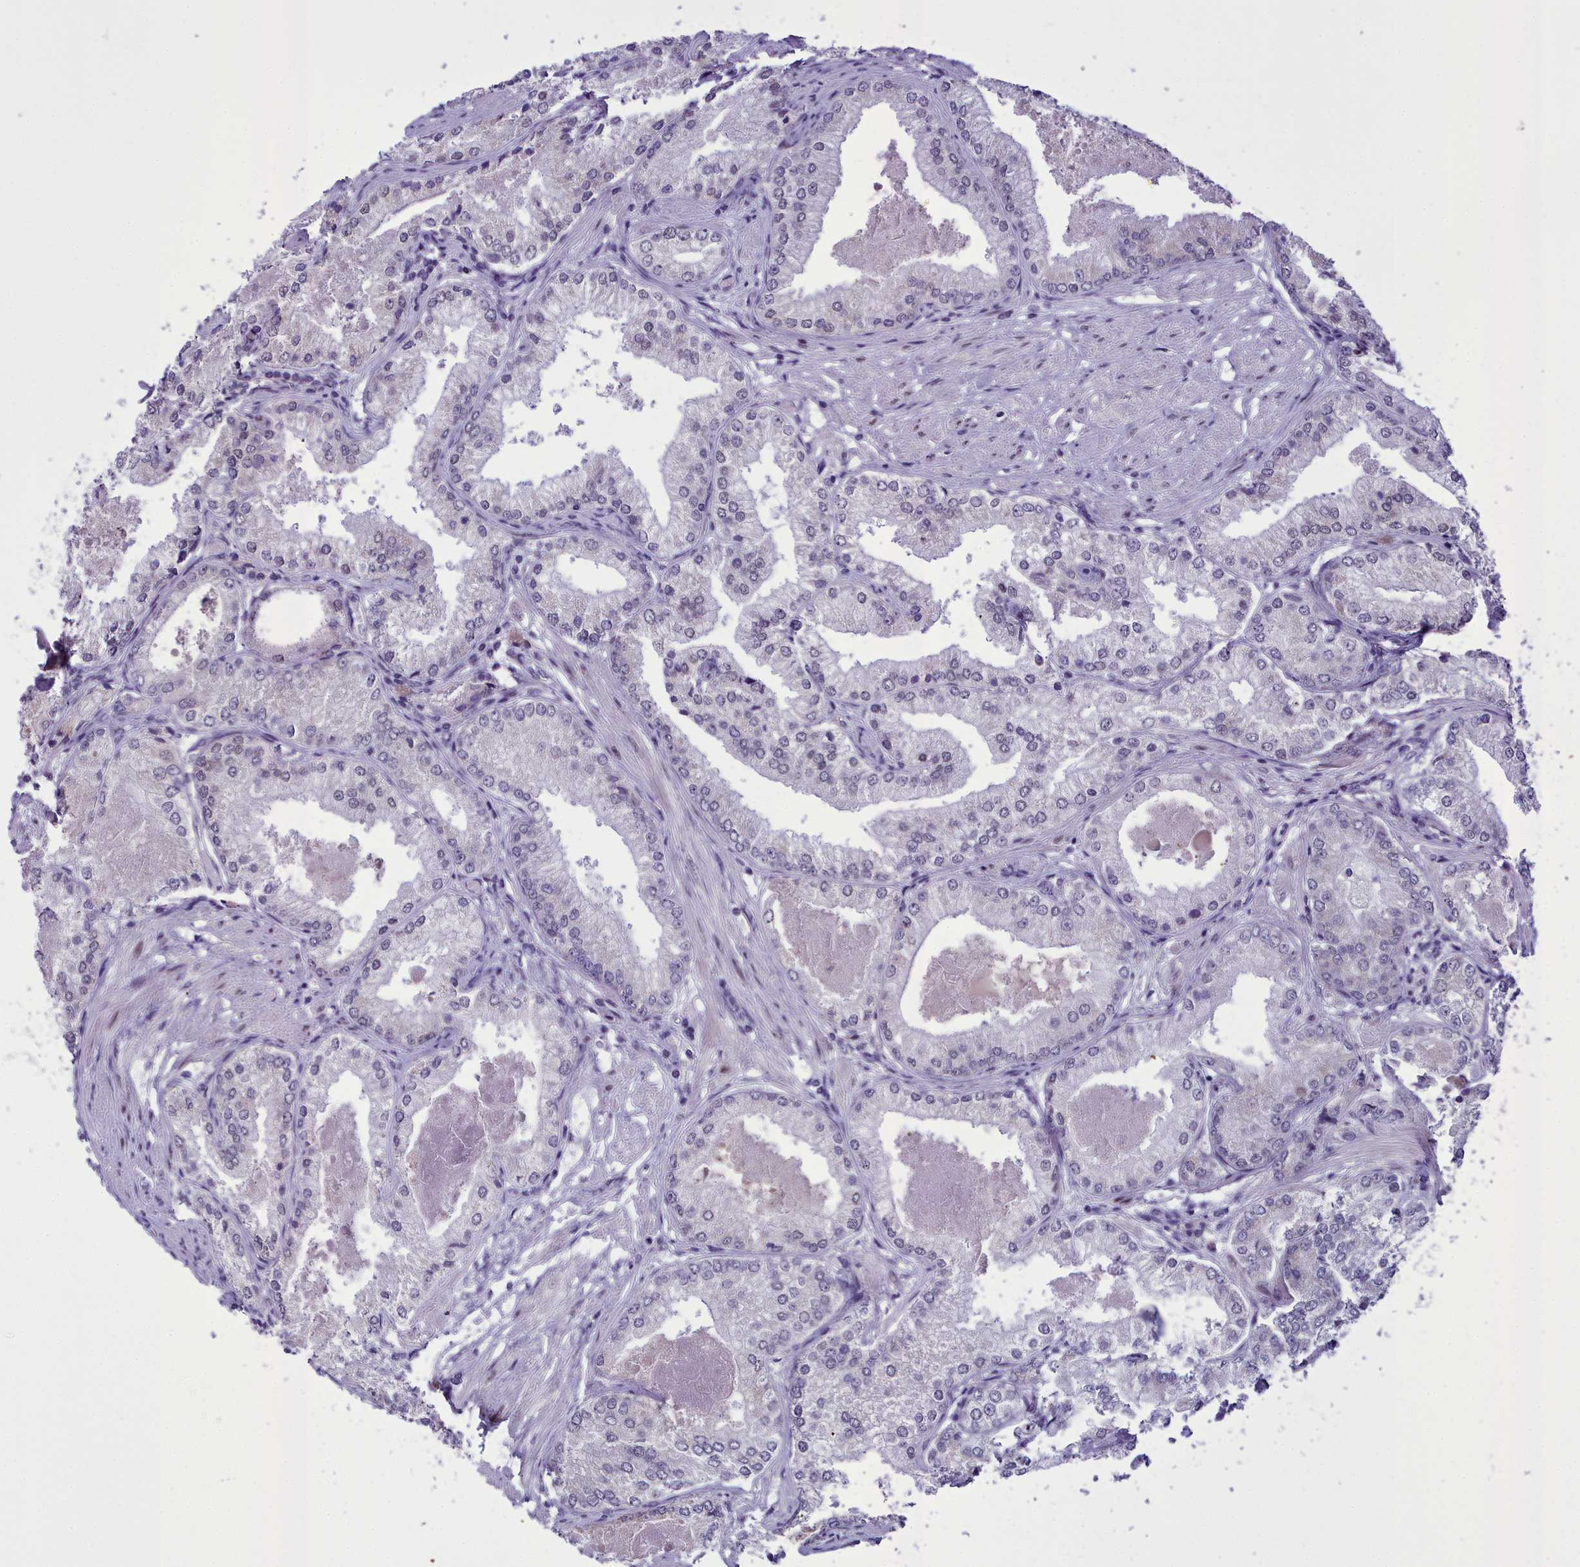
{"staining": {"intensity": "negative", "quantity": "none", "location": "none"}, "tissue": "prostate cancer", "cell_type": "Tumor cells", "image_type": "cancer", "snomed": [{"axis": "morphology", "description": "Adenocarcinoma, Low grade"}, {"axis": "topography", "description": "Prostate"}], "caption": "There is no significant expression in tumor cells of prostate cancer.", "gene": "B9D2", "patient": {"sex": "male", "age": 68}}